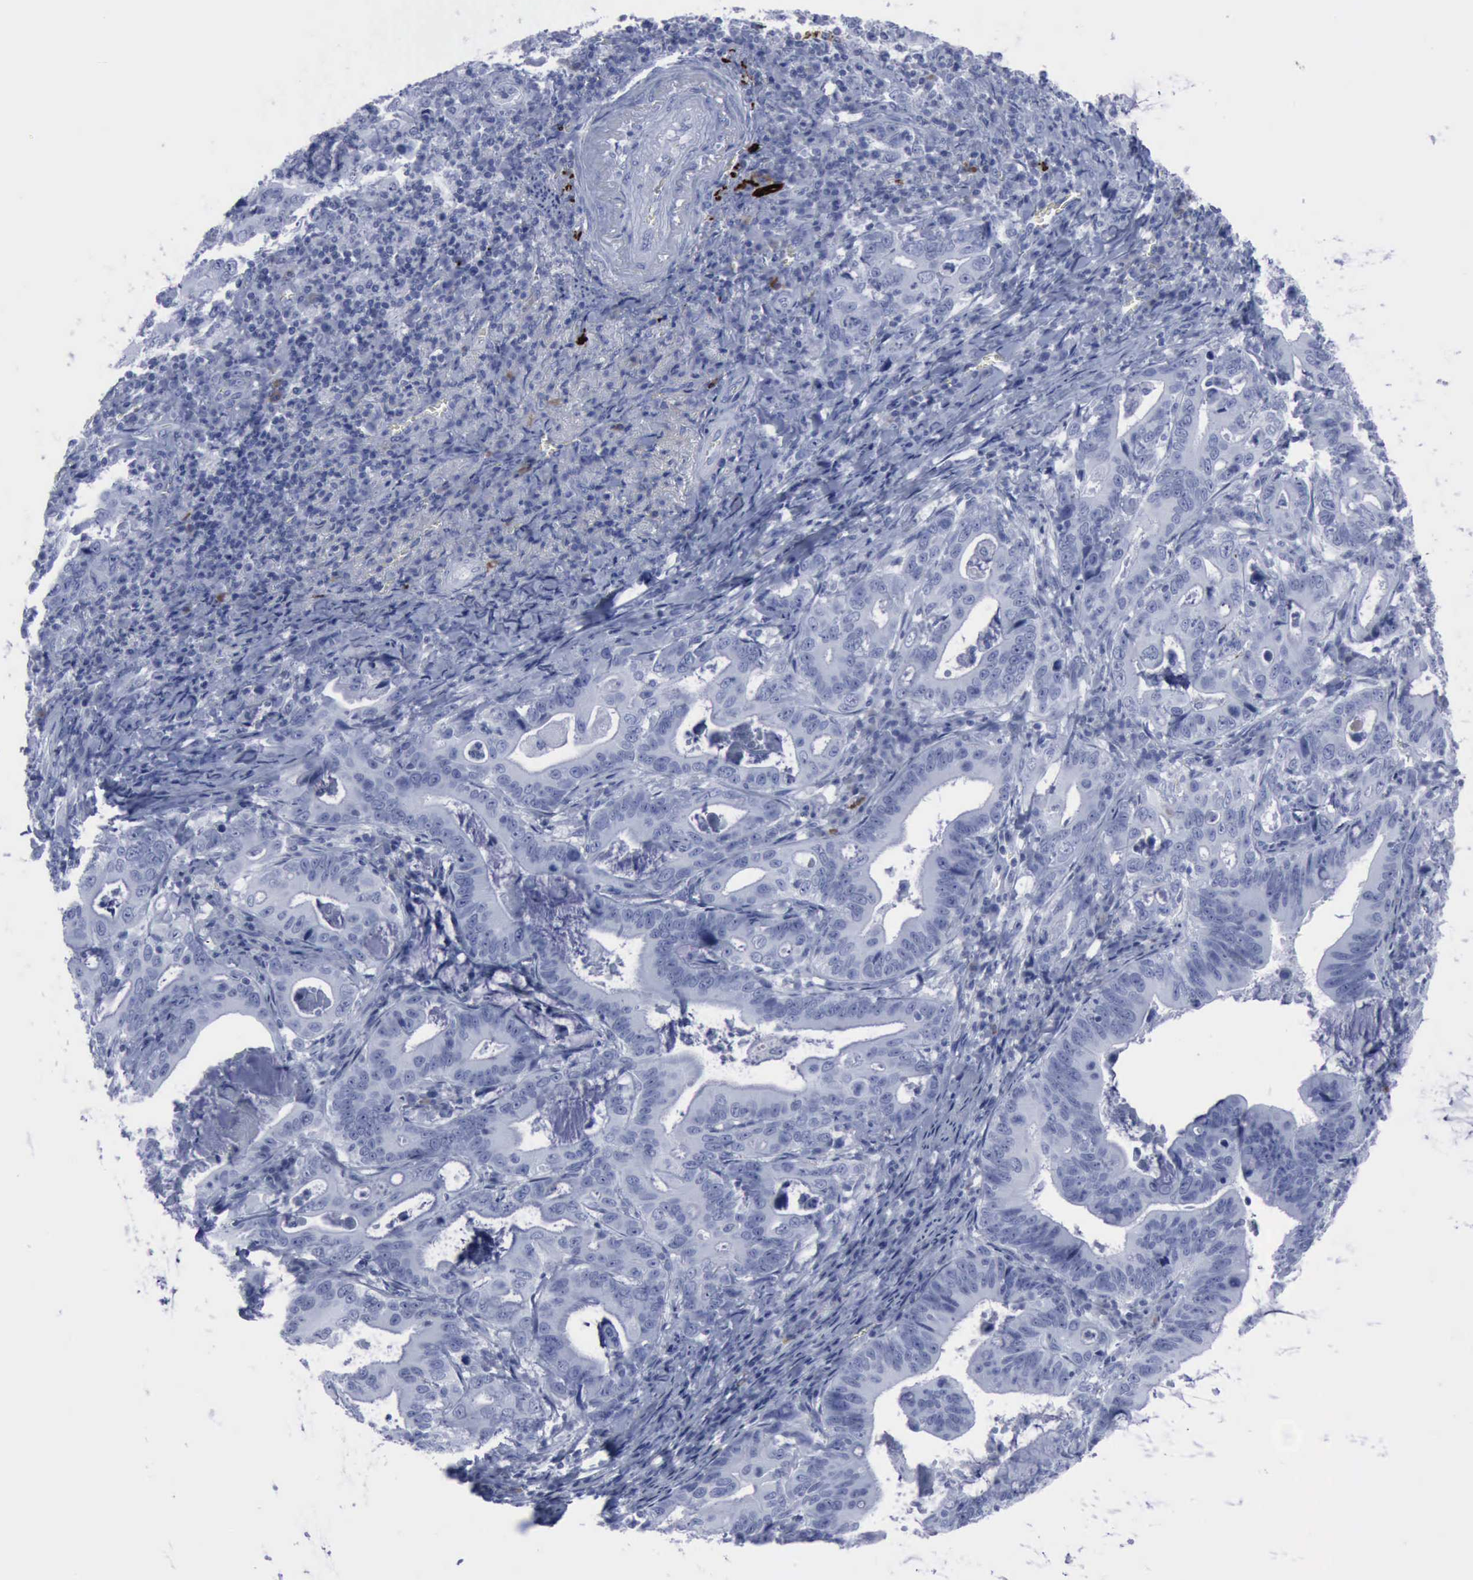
{"staining": {"intensity": "negative", "quantity": "none", "location": "none"}, "tissue": "stomach cancer", "cell_type": "Tumor cells", "image_type": "cancer", "snomed": [{"axis": "morphology", "description": "Adenocarcinoma, NOS"}, {"axis": "topography", "description": "Stomach, upper"}], "caption": "Immunohistochemistry (IHC) micrograph of neoplastic tissue: stomach cancer (adenocarcinoma) stained with DAB shows no significant protein expression in tumor cells.", "gene": "NGFR", "patient": {"sex": "male", "age": 63}}